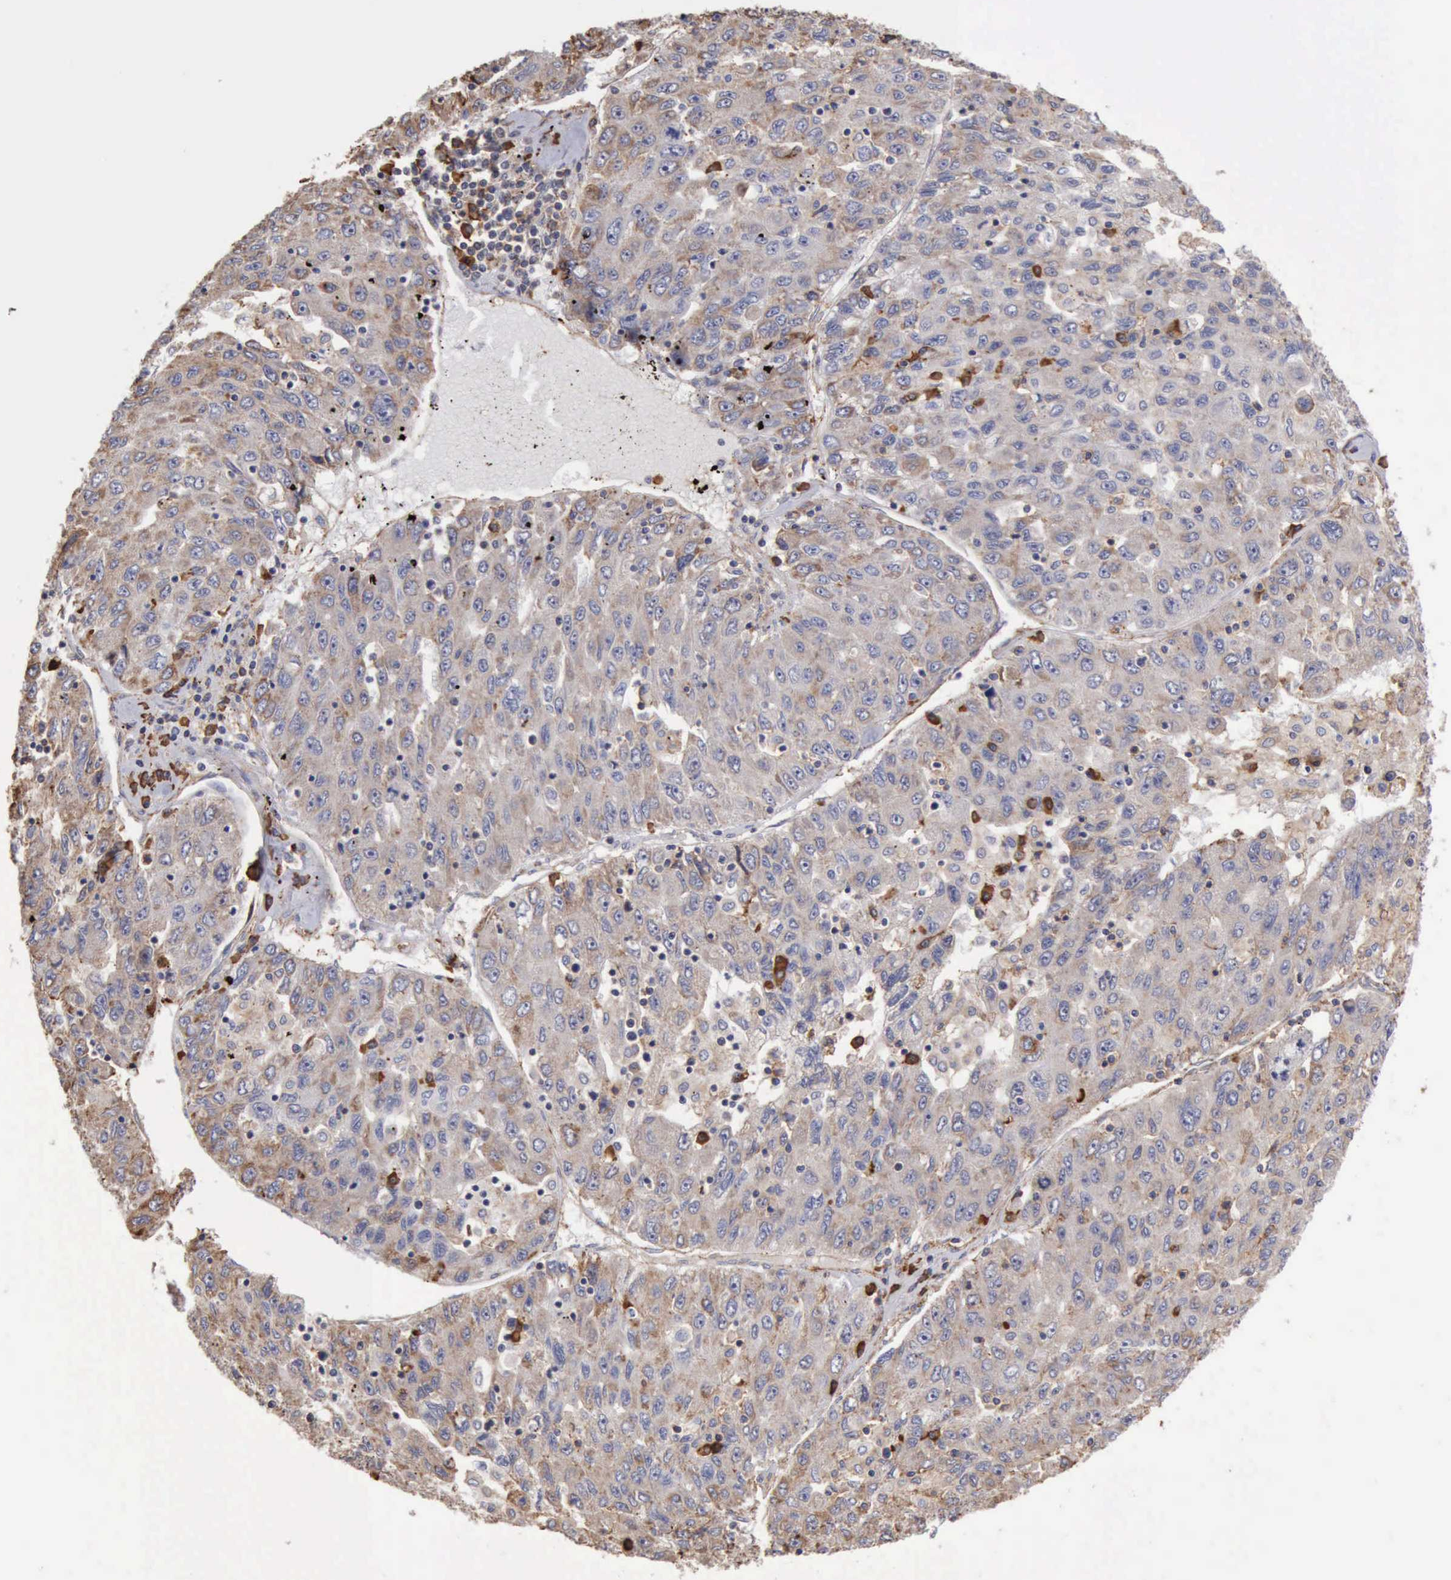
{"staining": {"intensity": "weak", "quantity": "25%-75%", "location": "cytoplasmic/membranous"}, "tissue": "liver cancer", "cell_type": "Tumor cells", "image_type": "cancer", "snomed": [{"axis": "morphology", "description": "Carcinoma, Hepatocellular, NOS"}, {"axis": "topography", "description": "Liver"}], "caption": "There is low levels of weak cytoplasmic/membranous positivity in tumor cells of liver hepatocellular carcinoma, as demonstrated by immunohistochemical staining (brown color).", "gene": "GPR101", "patient": {"sex": "male", "age": 49}}